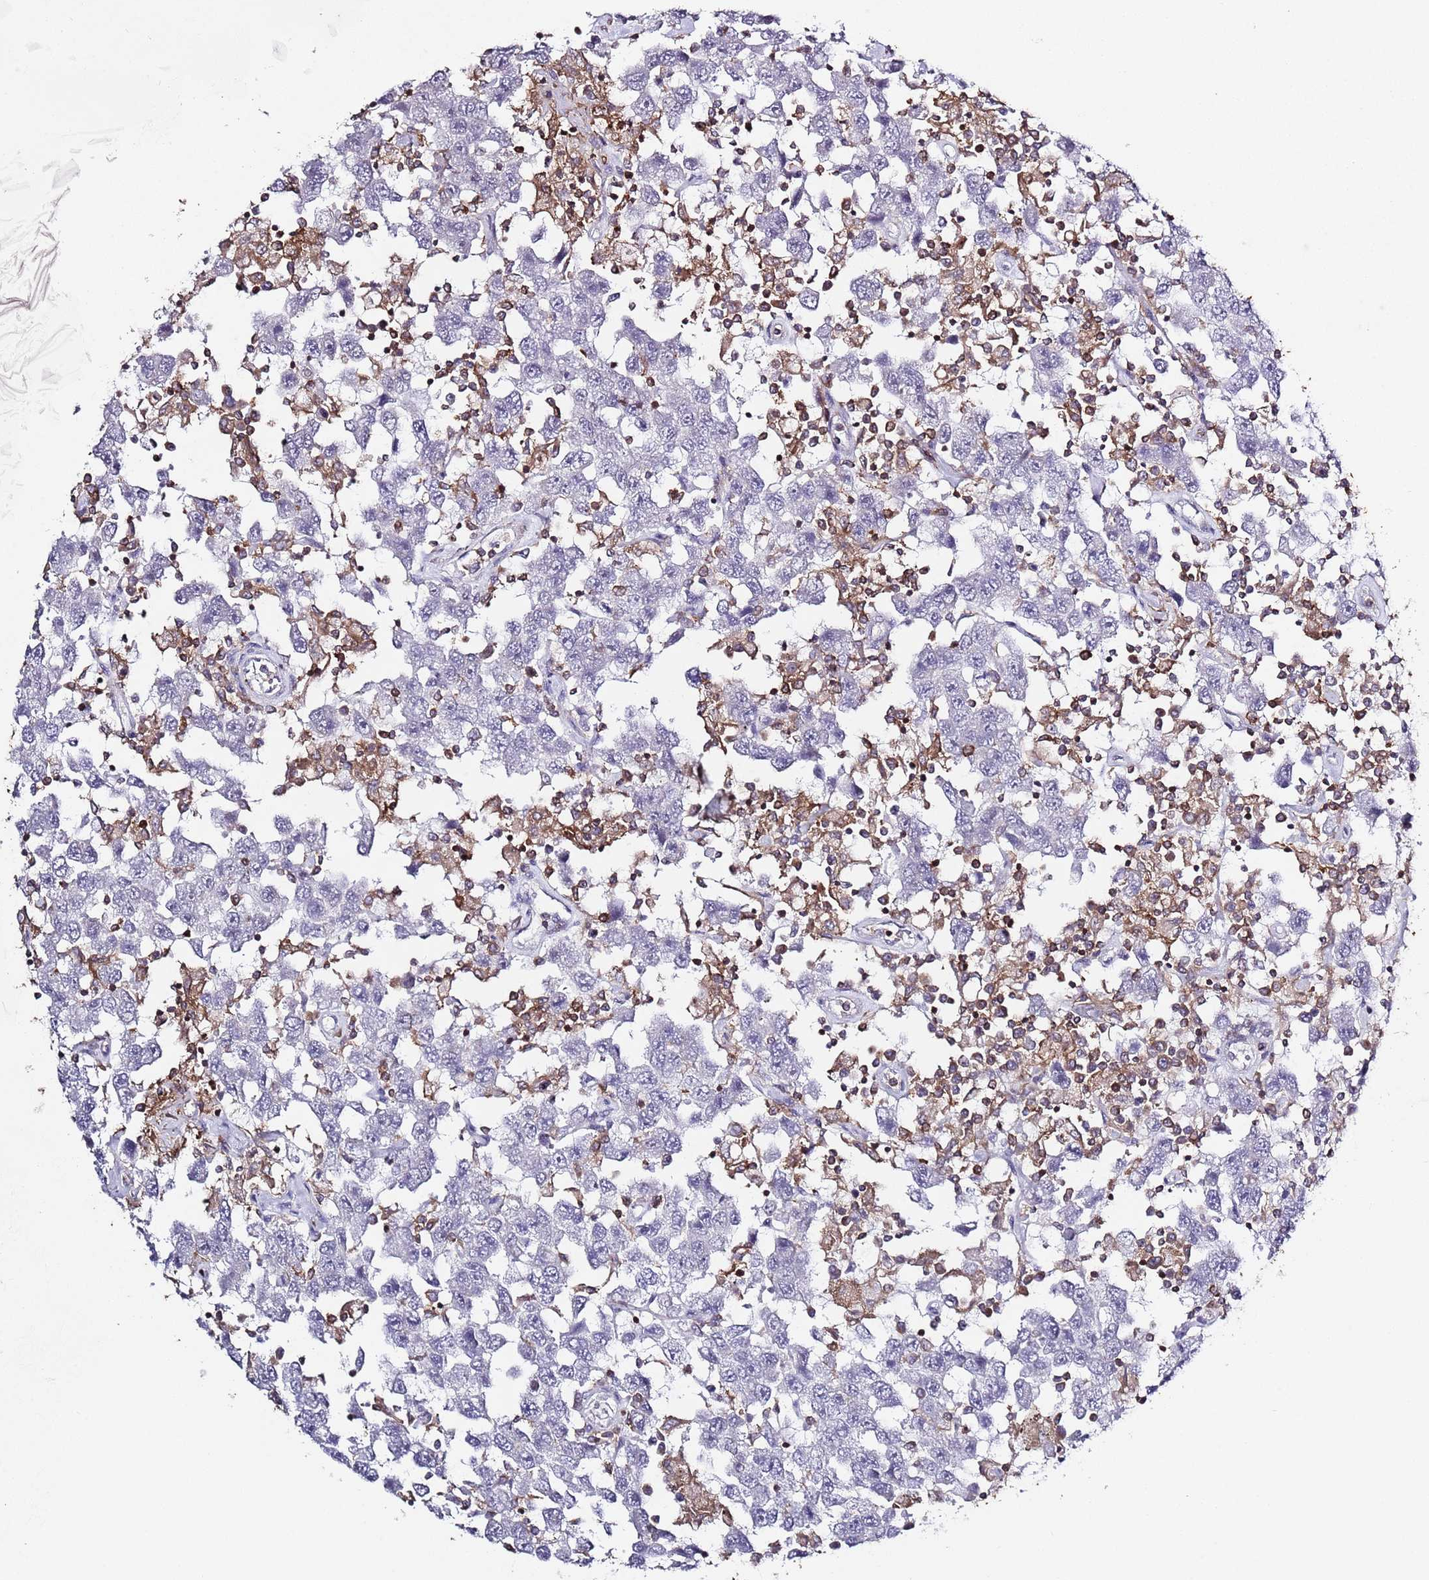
{"staining": {"intensity": "negative", "quantity": "none", "location": "none"}, "tissue": "testis cancer", "cell_type": "Tumor cells", "image_type": "cancer", "snomed": [{"axis": "morphology", "description": "Seminoma, NOS"}, {"axis": "topography", "description": "Testis"}], "caption": "DAB (3,3'-diaminobenzidine) immunohistochemical staining of testis cancer demonstrates no significant staining in tumor cells.", "gene": "LPXN", "patient": {"sex": "male", "age": 41}}